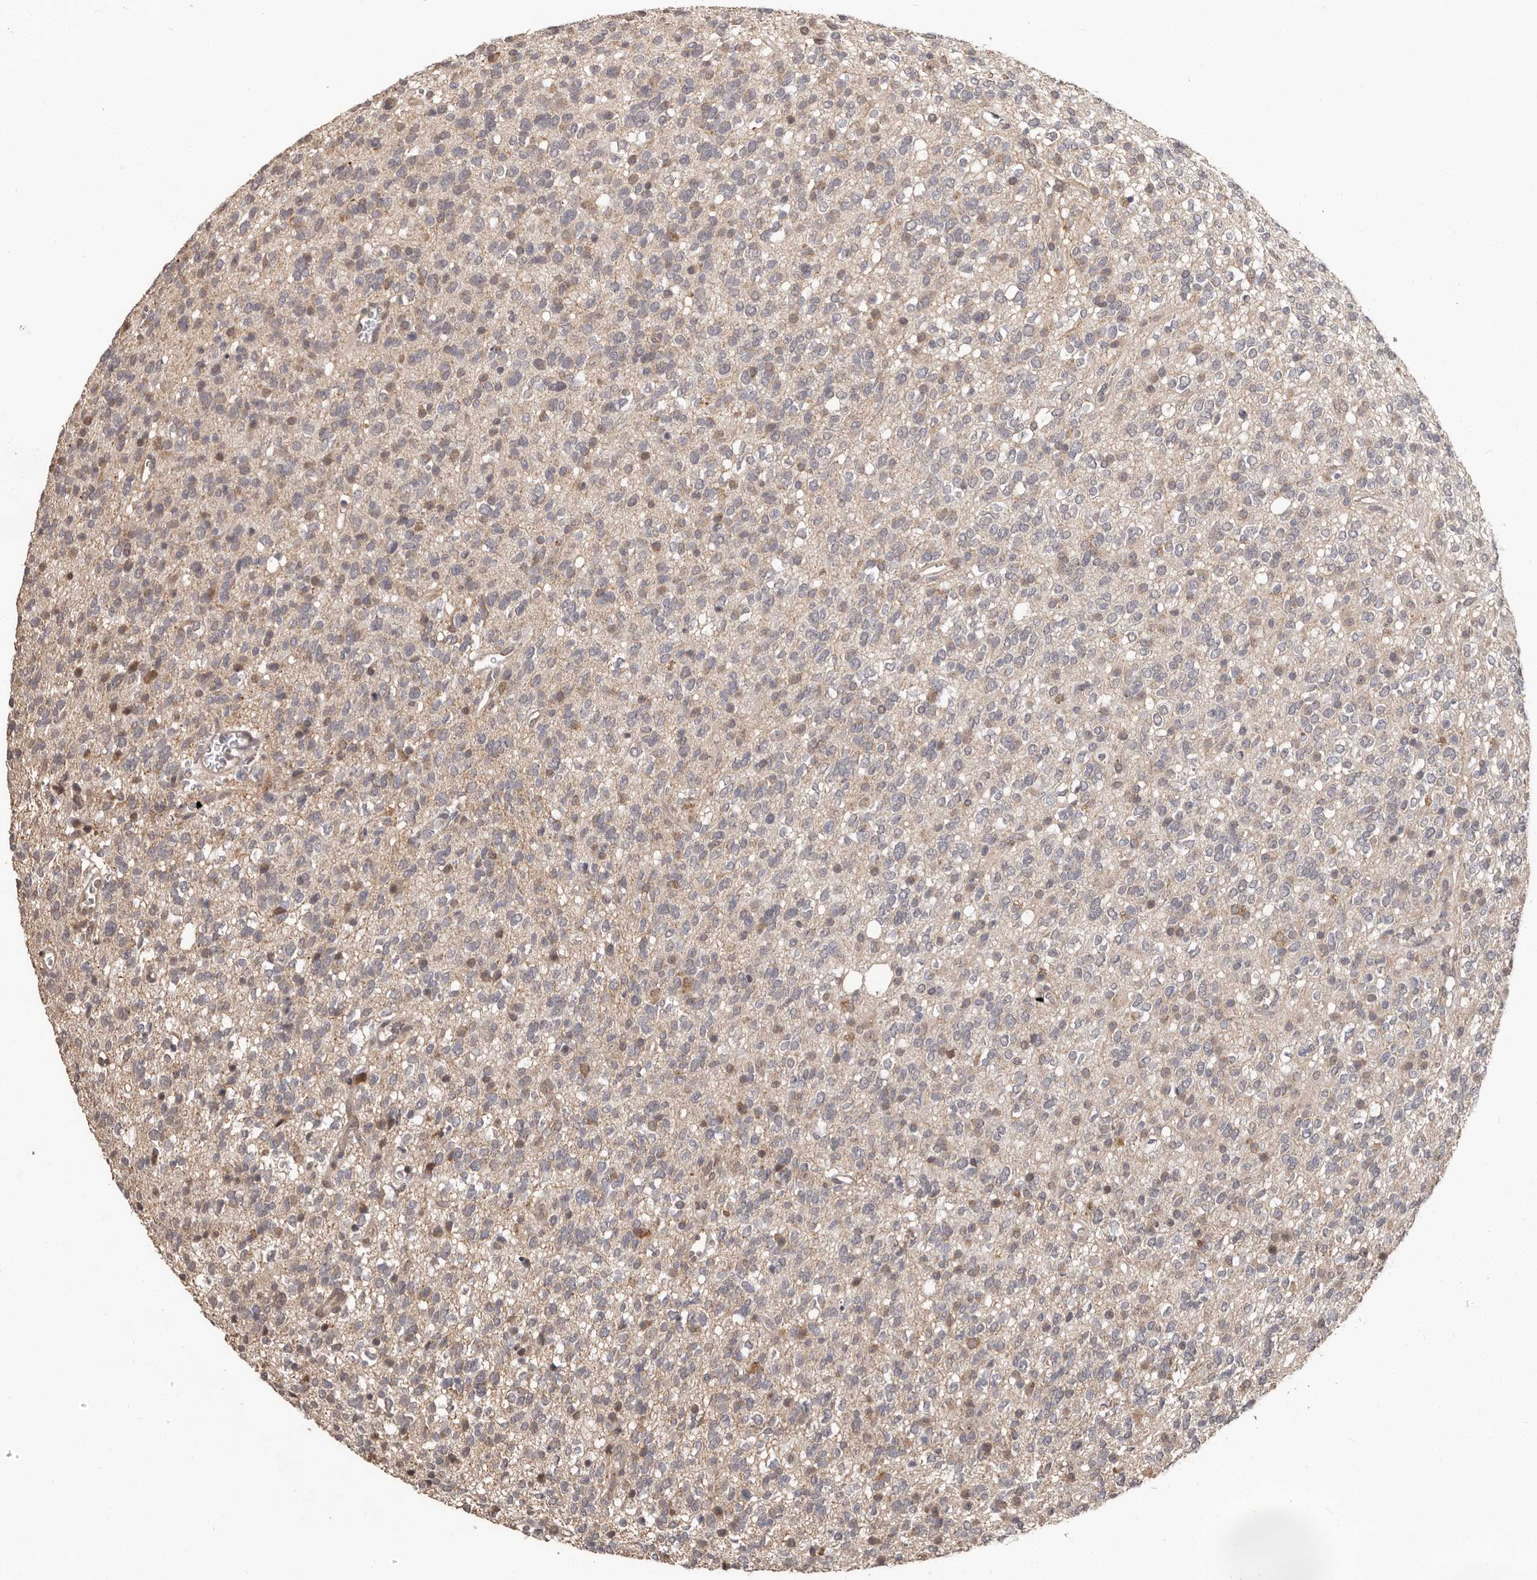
{"staining": {"intensity": "weak", "quantity": "25%-75%", "location": "cytoplasmic/membranous"}, "tissue": "glioma", "cell_type": "Tumor cells", "image_type": "cancer", "snomed": [{"axis": "morphology", "description": "Glioma, malignant, High grade"}, {"axis": "topography", "description": "Brain"}], "caption": "Immunohistochemistry photomicrograph of neoplastic tissue: glioma stained using IHC displays low levels of weak protein expression localized specifically in the cytoplasmic/membranous of tumor cells, appearing as a cytoplasmic/membranous brown color.", "gene": "ZFP14", "patient": {"sex": "male", "age": 34}}